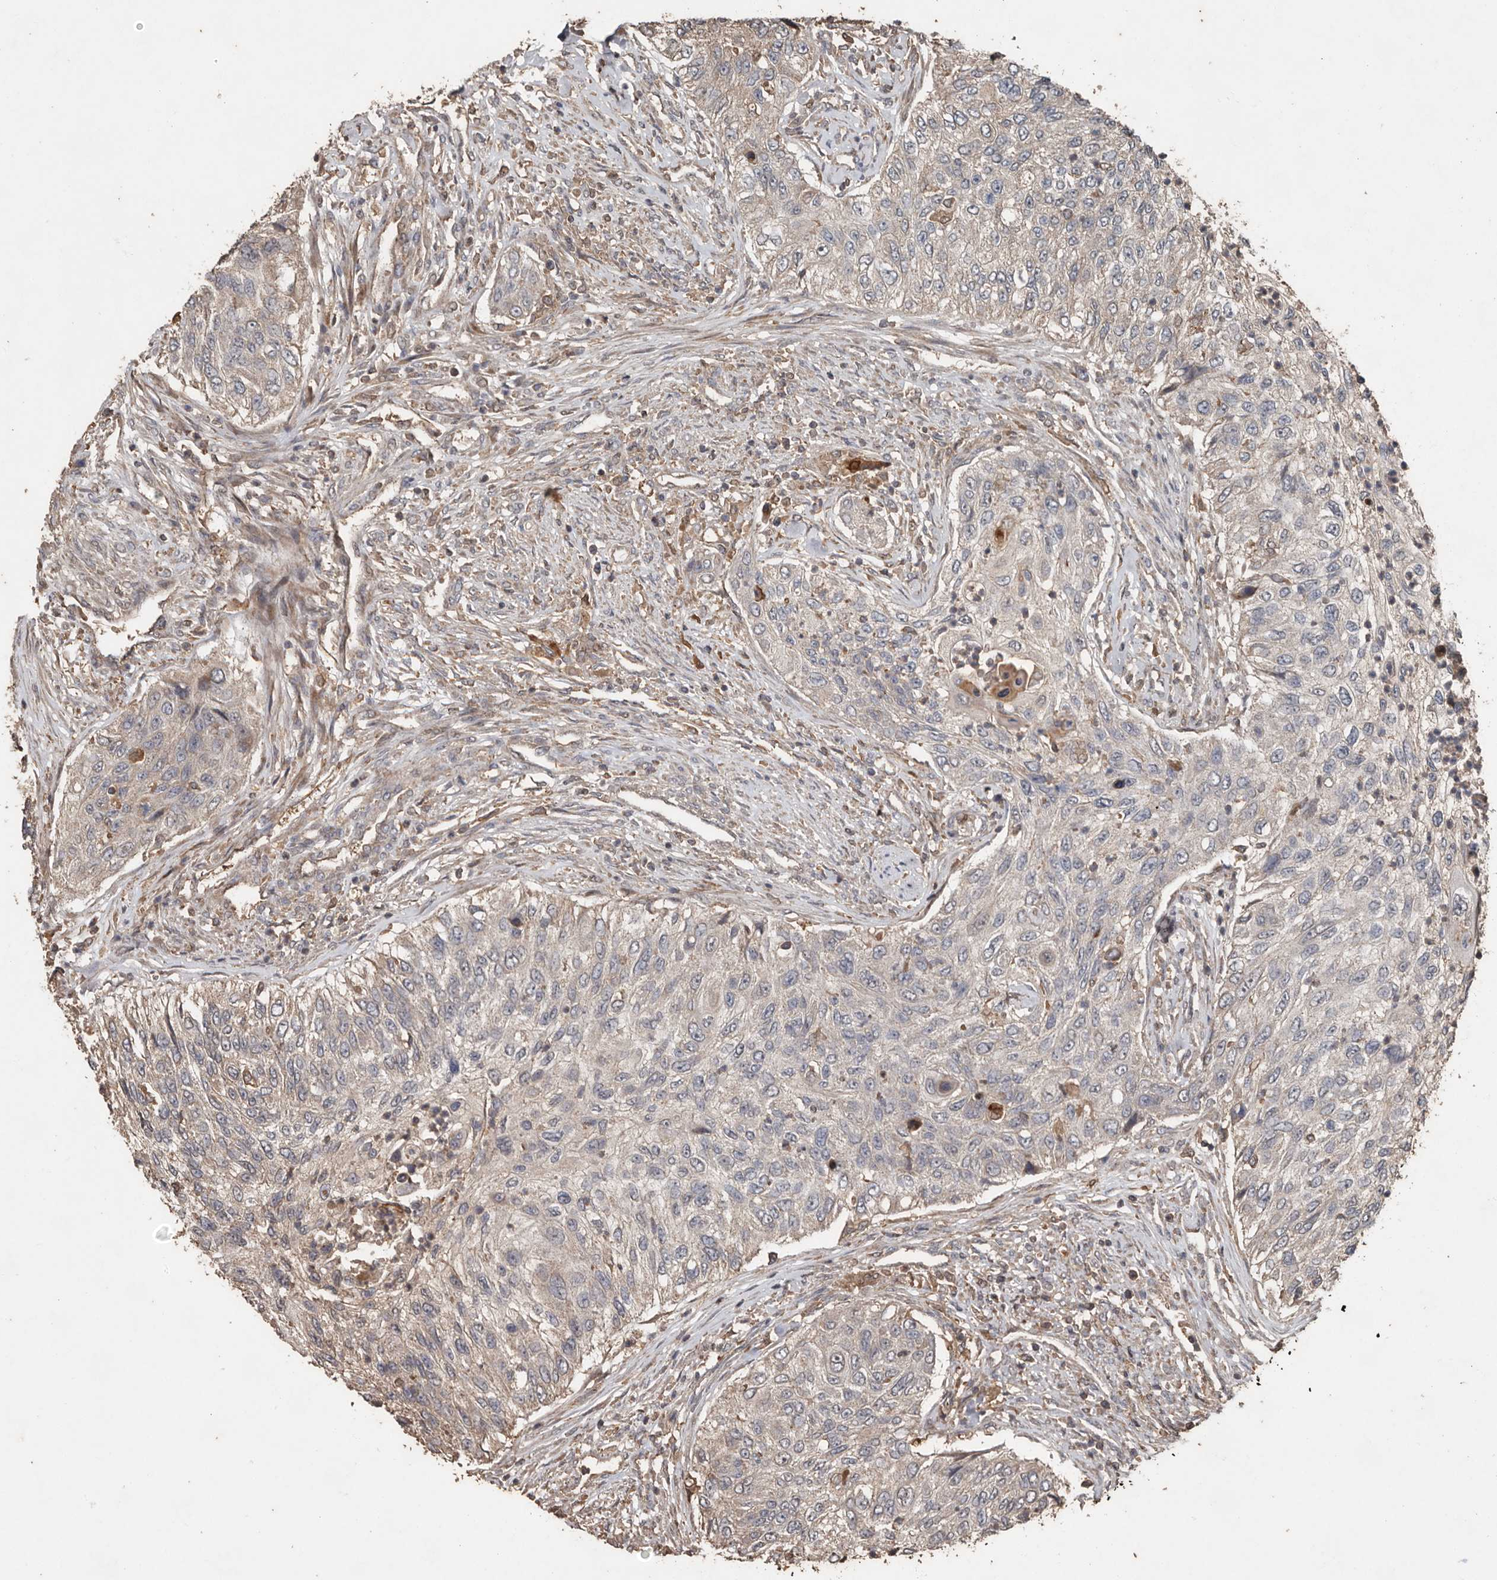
{"staining": {"intensity": "negative", "quantity": "none", "location": "none"}, "tissue": "urothelial cancer", "cell_type": "Tumor cells", "image_type": "cancer", "snomed": [{"axis": "morphology", "description": "Urothelial carcinoma, High grade"}, {"axis": "topography", "description": "Urinary bladder"}], "caption": "There is no significant staining in tumor cells of high-grade urothelial carcinoma.", "gene": "RANBP17", "patient": {"sex": "female", "age": 60}}